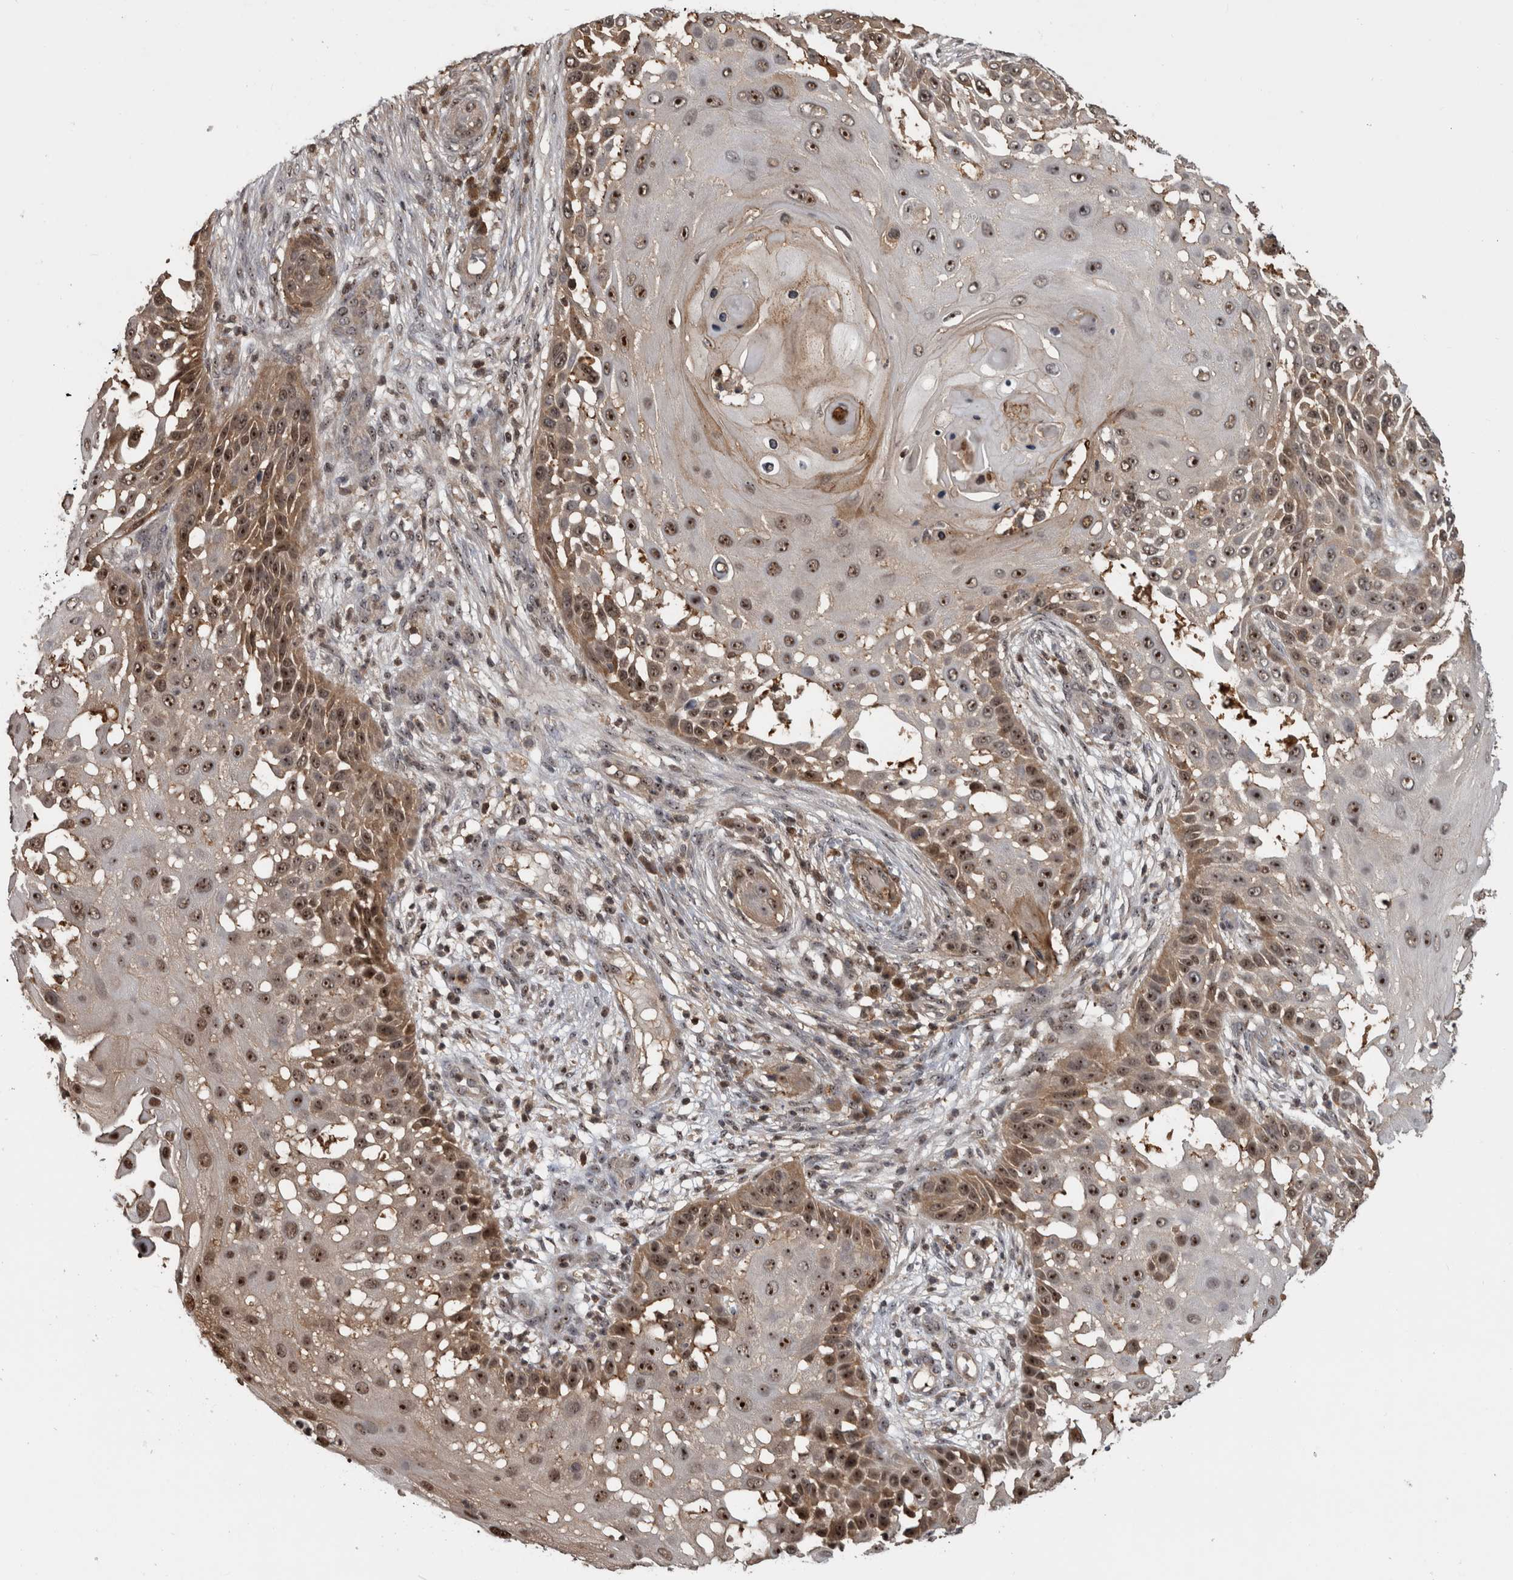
{"staining": {"intensity": "strong", "quantity": ">75%", "location": "cytoplasmic/membranous,nuclear"}, "tissue": "skin cancer", "cell_type": "Tumor cells", "image_type": "cancer", "snomed": [{"axis": "morphology", "description": "Squamous cell carcinoma, NOS"}, {"axis": "topography", "description": "Skin"}], "caption": "Immunohistochemical staining of skin squamous cell carcinoma shows high levels of strong cytoplasmic/membranous and nuclear protein staining in about >75% of tumor cells. The protein of interest is shown in brown color, while the nuclei are stained blue.", "gene": "TDRD7", "patient": {"sex": "female", "age": 44}}